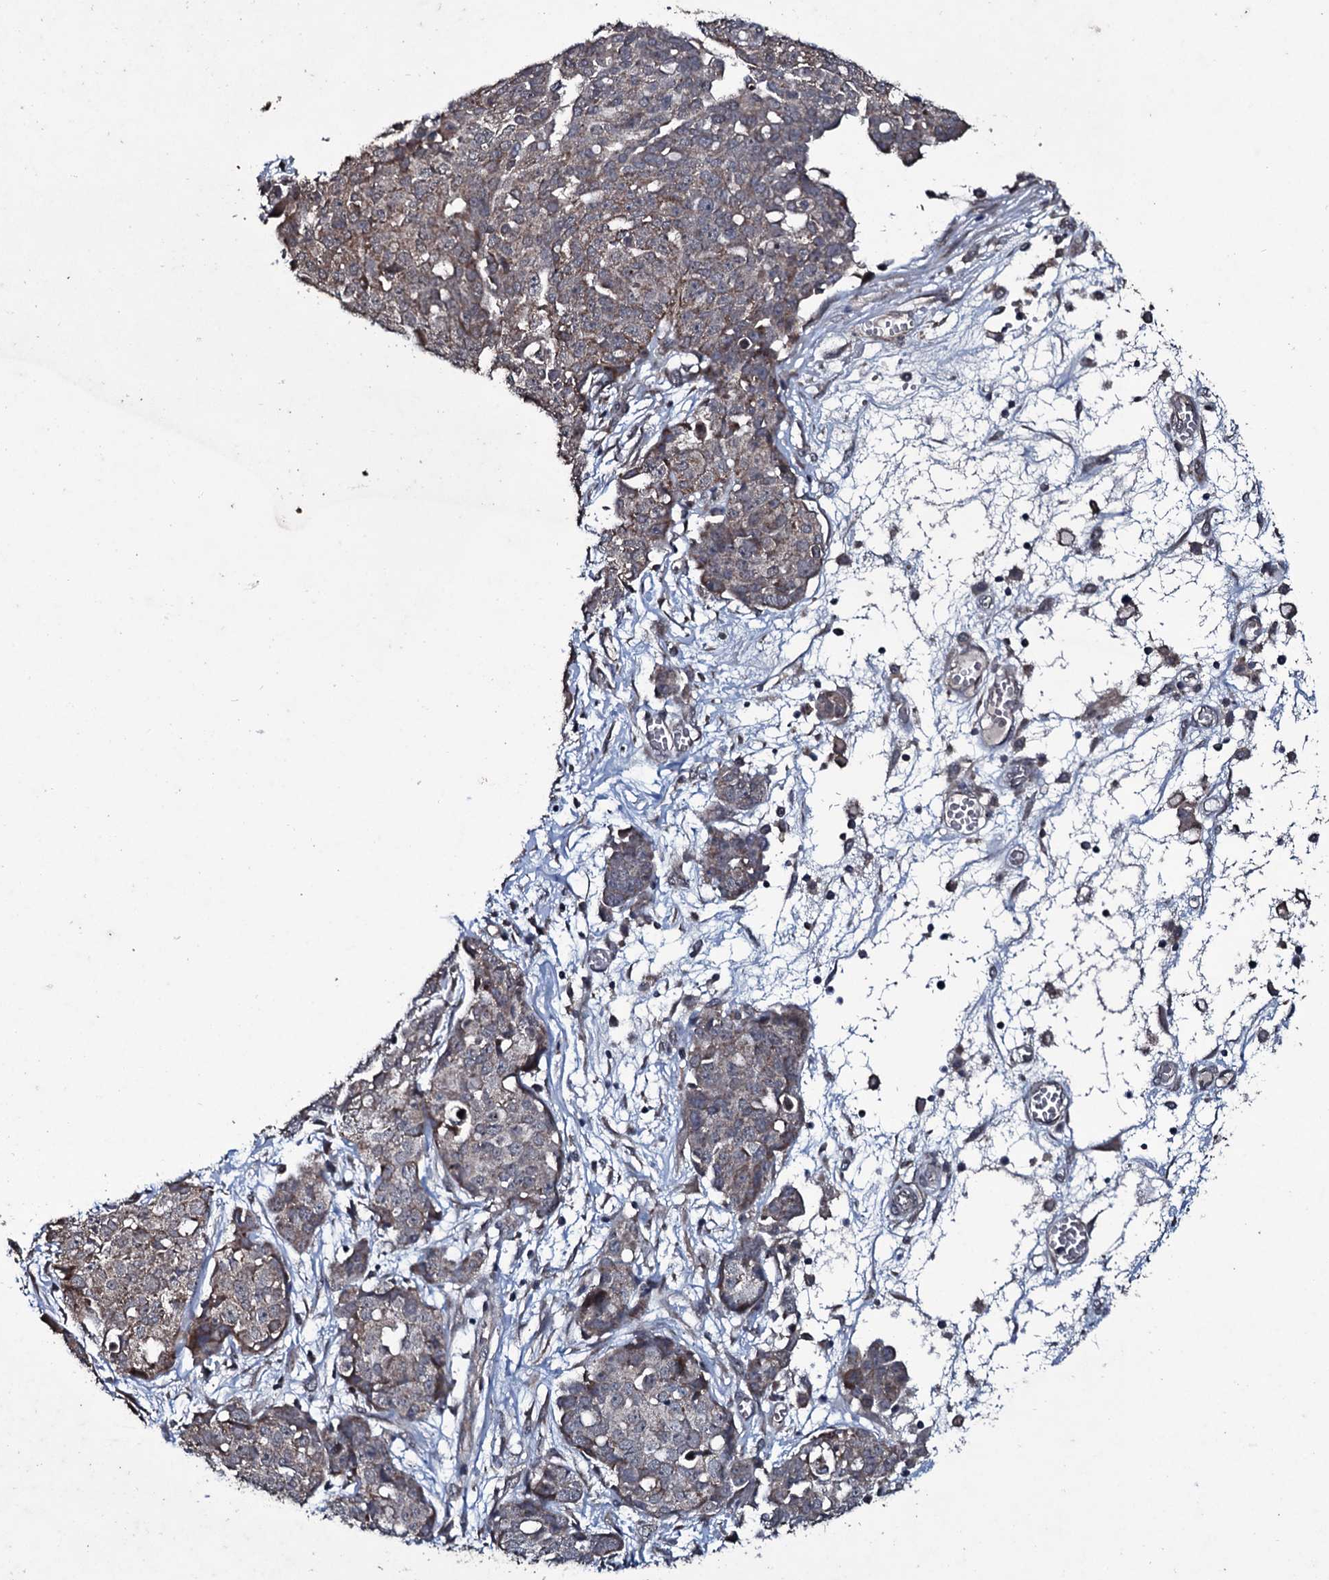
{"staining": {"intensity": "weak", "quantity": "<25%", "location": "cytoplasmic/membranous"}, "tissue": "ovarian cancer", "cell_type": "Tumor cells", "image_type": "cancer", "snomed": [{"axis": "morphology", "description": "Cystadenocarcinoma, serous, NOS"}, {"axis": "topography", "description": "Soft tissue"}, {"axis": "topography", "description": "Ovary"}], "caption": "Ovarian cancer (serous cystadenocarcinoma) was stained to show a protein in brown. There is no significant positivity in tumor cells.", "gene": "MRPS31", "patient": {"sex": "female", "age": 57}}